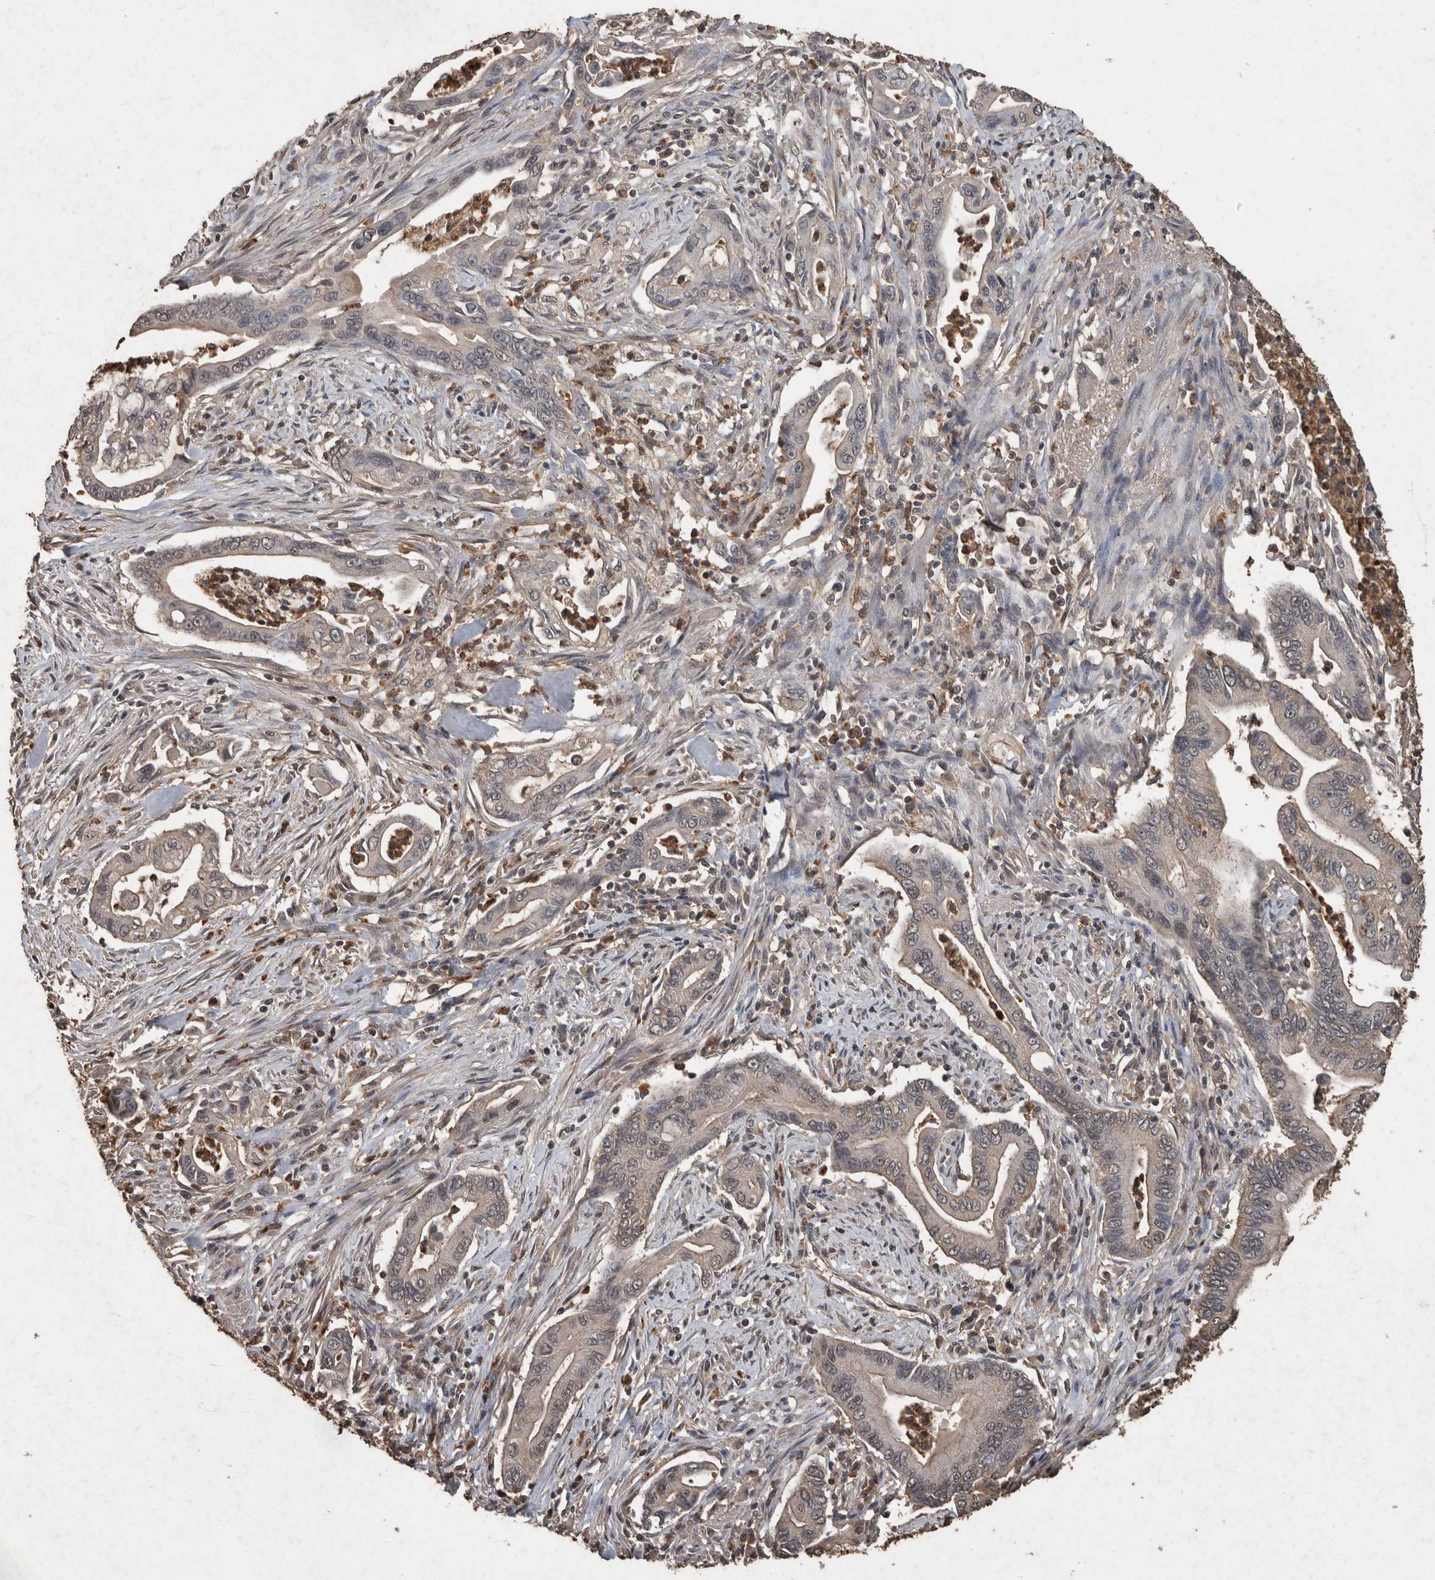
{"staining": {"intensity": "negative", "quantity": "none", "location": "none"}, "tissue": "pancreatic cancer", "cell_type": "Tumor cells", "image_type": "cancer", "snomed": [{"axis": "morphology", "description": "Adenocarcinoma, NOS"}, {"axis": "topography", "description": "Pancreas"}], "caption": "Human pancreatic cancer stained for a protein using immunohistochemistry (IHC) displays no positivity in tumor cells.", "gene": "FGFRL1", "patient": {"sex": "male", "age": 78}}